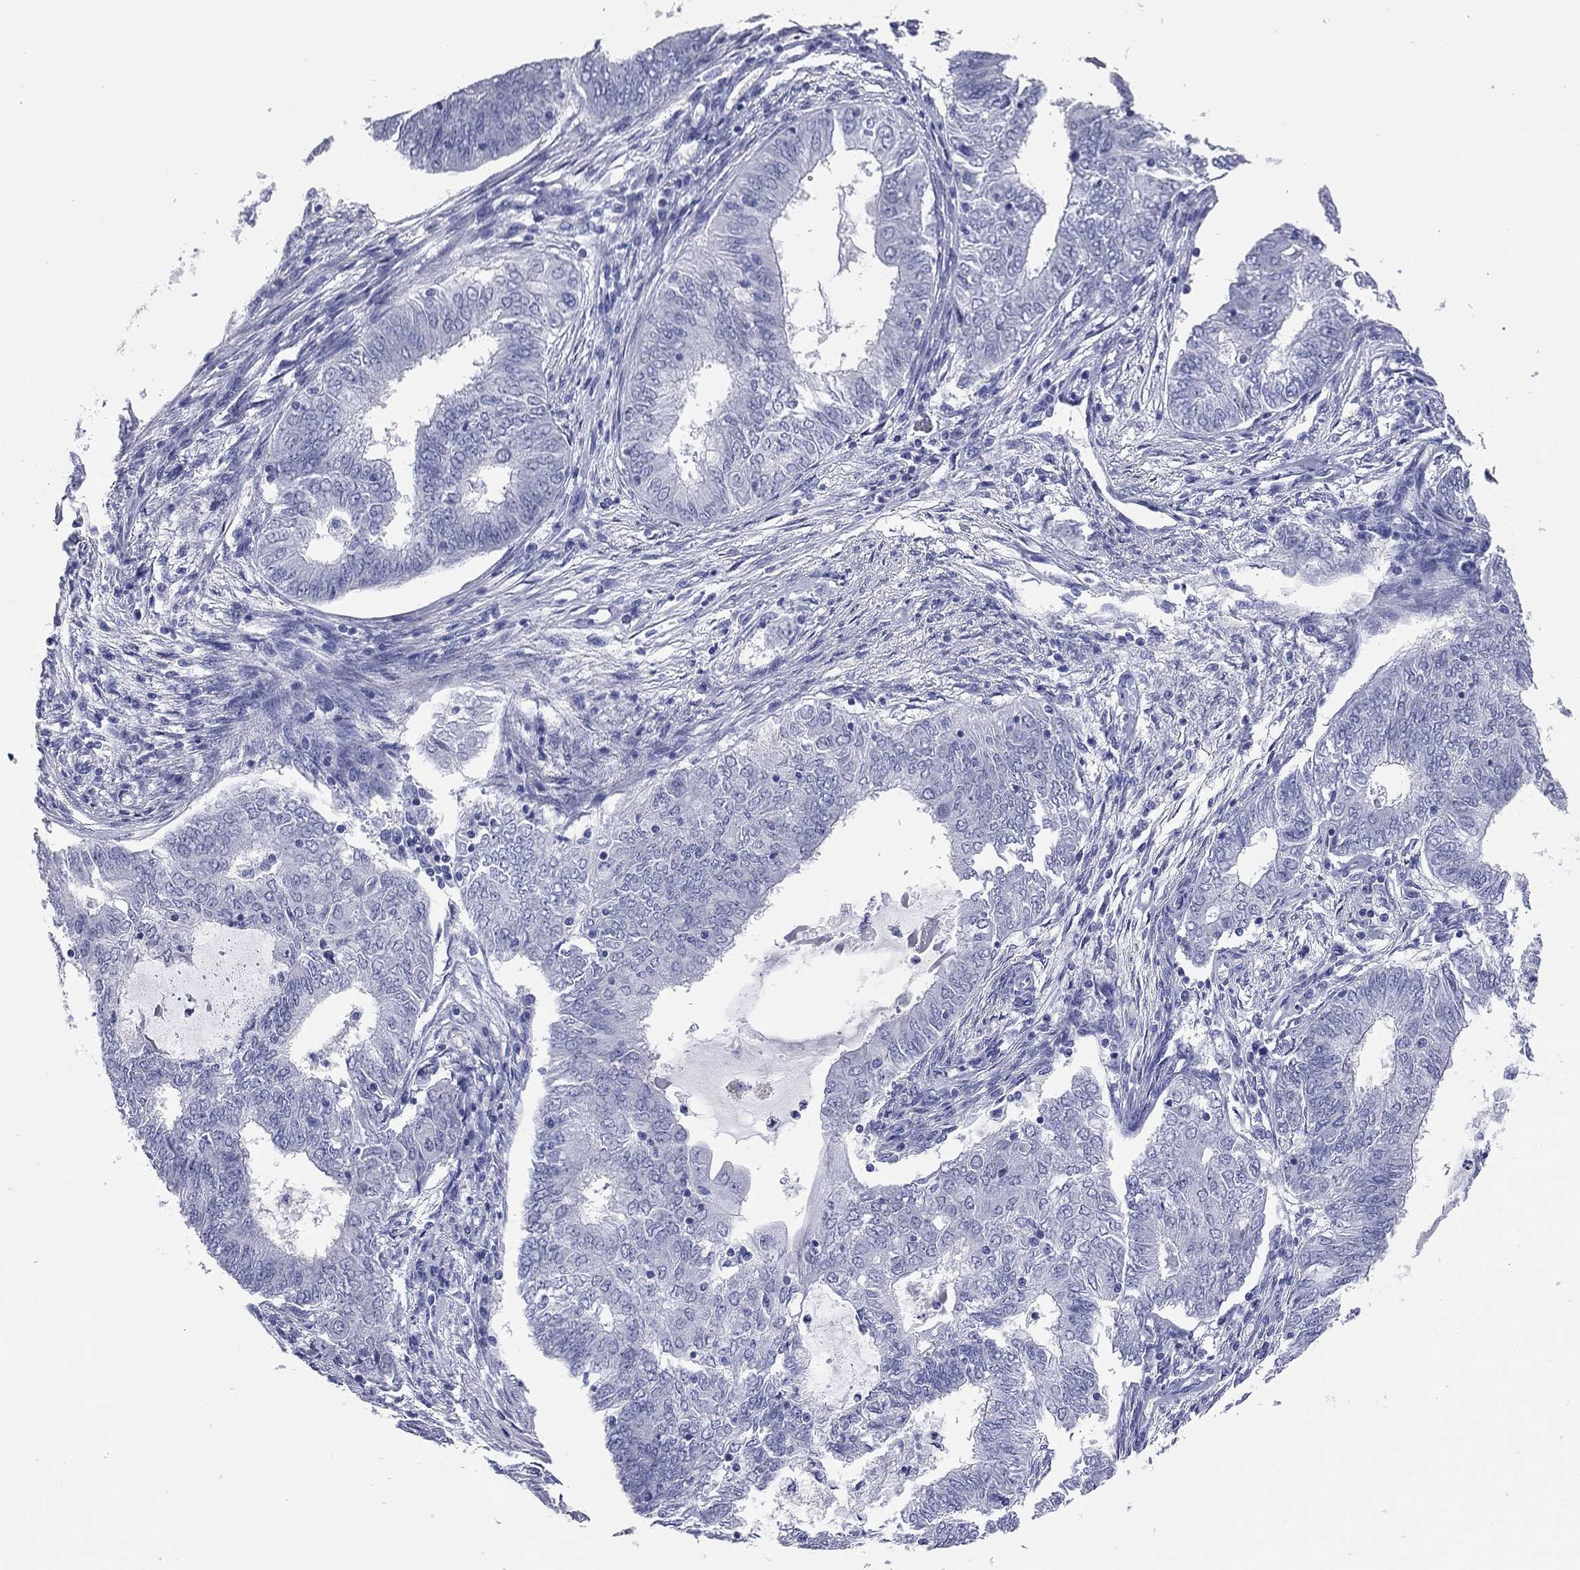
{"staining": {"intensity": "negative", "quantity": "none", "location": "none"}, "tissue": "endometrial cancer", "cell_type": "Tumor cells", "image_type": "cancer", "snomed": [{"axis": "morphology", "description": "Adenocarcinoma, NOS"}, {"axis": "topography", "description": "Endometrium"}], "caption": "DAB (3,3'-diaminobenzidine) immunohistochemical staining of endometrial cancer reveals no significant staining in tumor cells. (DAB (3,3'-diaminobenzidine) immunohistochemistry (IHC), high magnification).", "gene": "TMEM221", "patient": {"sex": "female", "age": 62}}